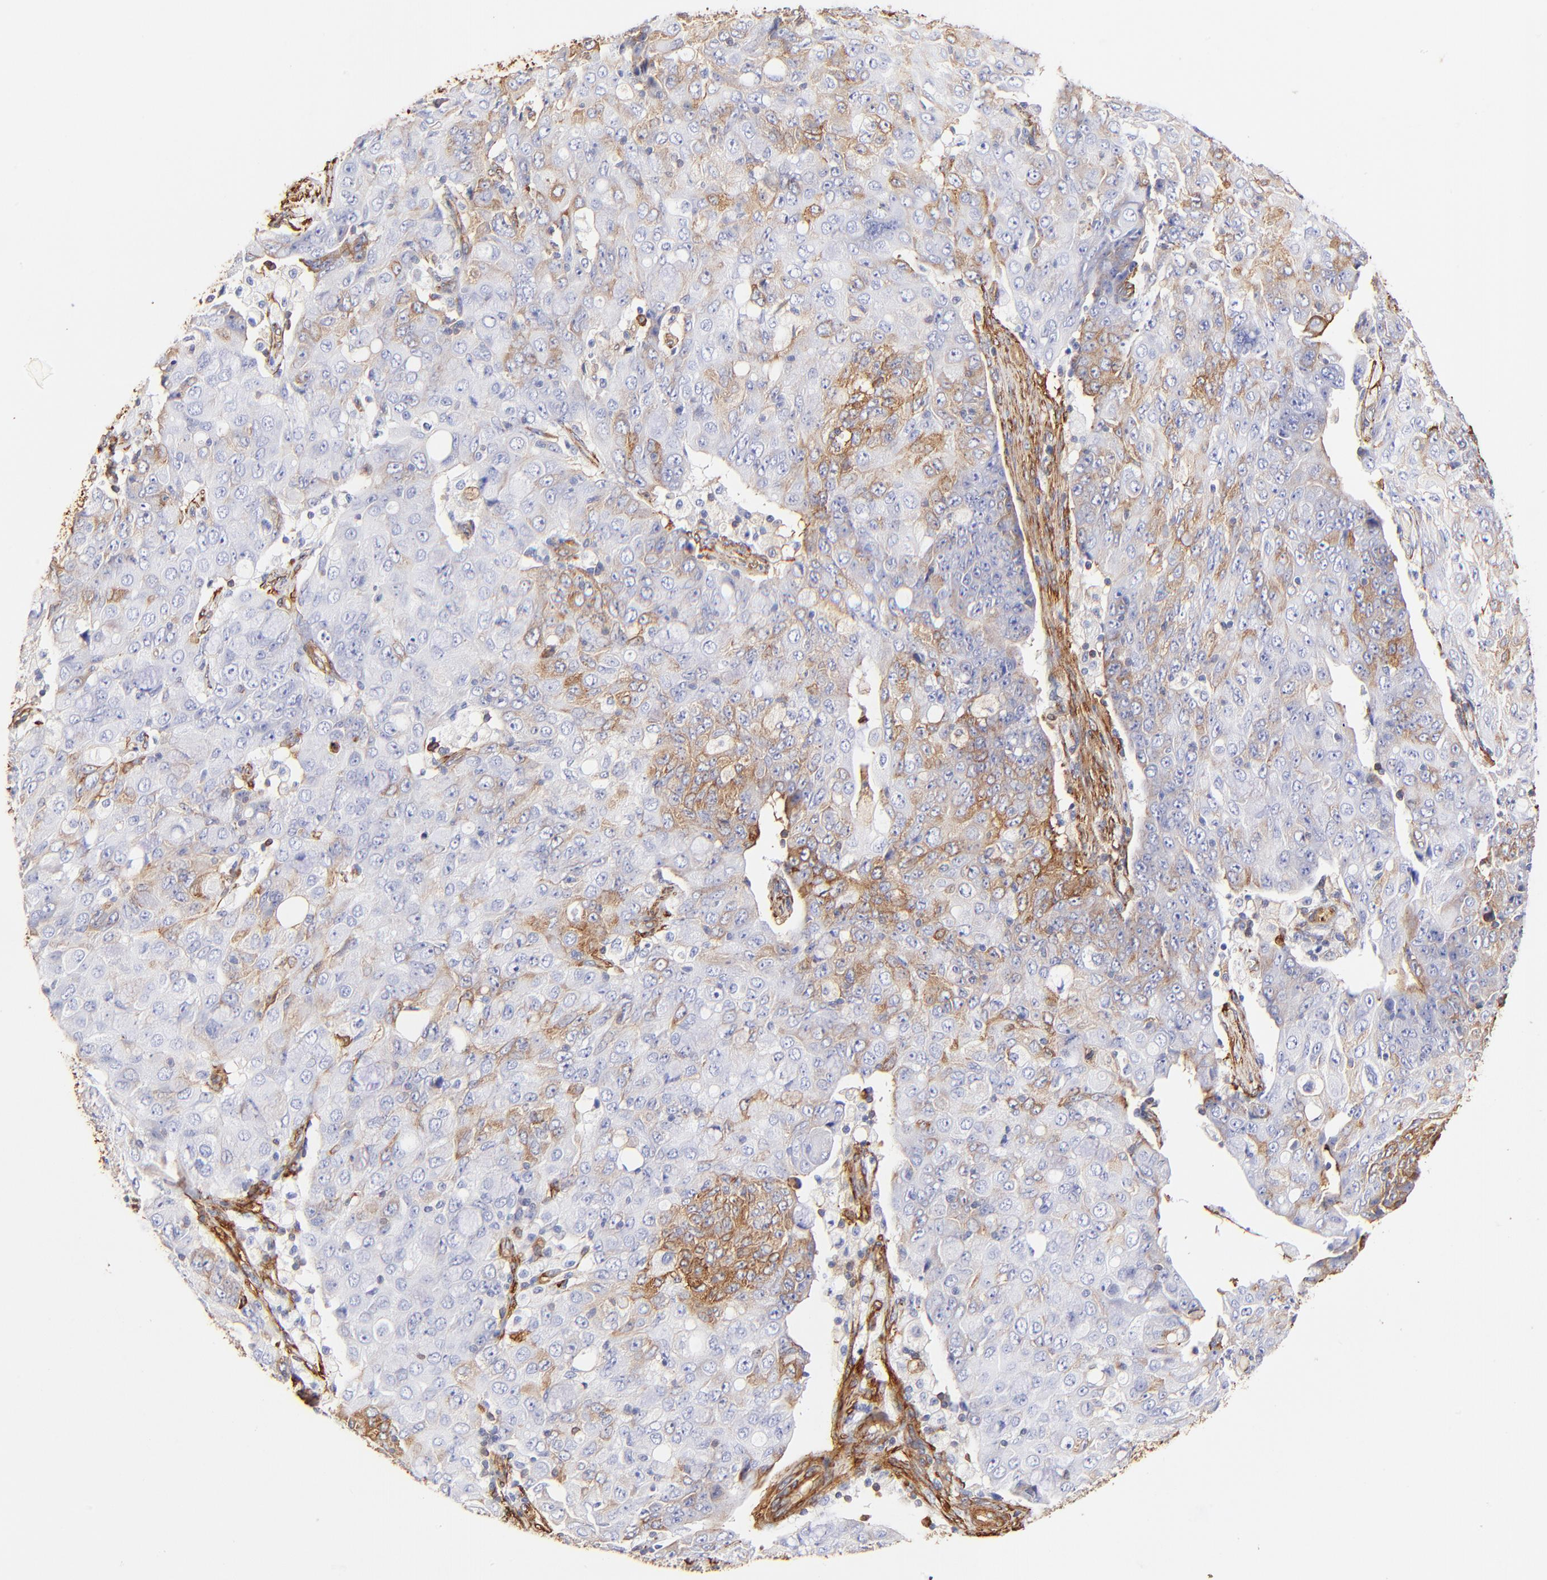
{"staining": {"intensity": "moderate", "quantity": "<25%", "location": "cytoplasmic/membranous"}, "tissue": "ovarian cancer", "cell_type": "Tumor cells", "image_type": "cancer", "snomed": [{"axis": "morphology", "description": "Carcinoma, endometroid"}, {"axis": "topography", "description": "Ovary"}], "caption": "This is an image of immunohistochemistry staining of ovarian cancer (endometroid carcinoma), which shows moderate positivity in the cytoplasmic/membranous of tumor cells.", "gene": "FLNA", "patient": {"sex": "female", "age": 42}}